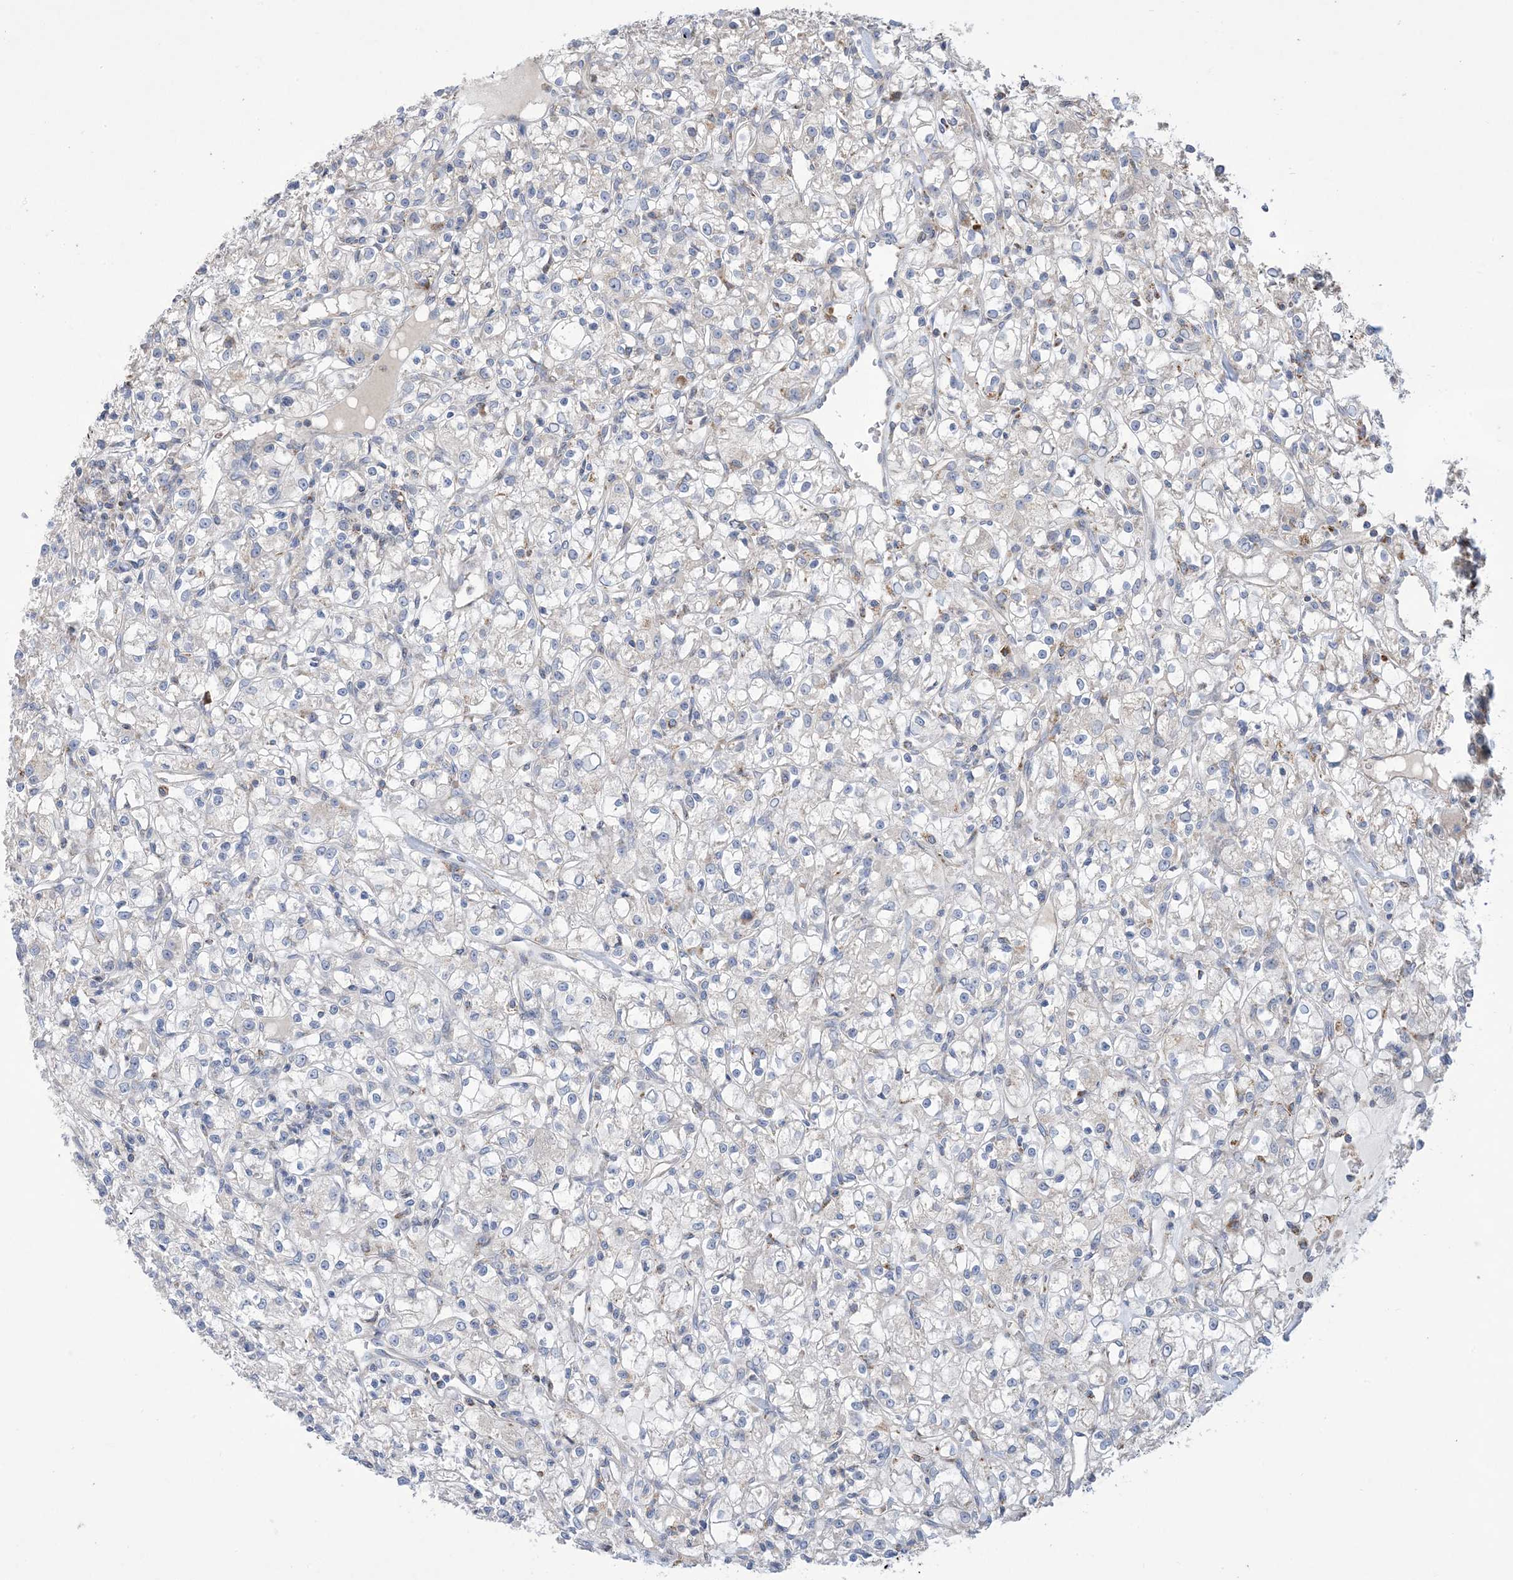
{"staining": {"intensity": "negative", "quantity": "none", "location": "none"}, "tissue": "renal cancer", "cell_type": "Tumor cells", "image_type": "cancer", "snomed": [{"axis": "morphology", "description": "Adenocarcinoma, NOS"}, {"axis": "topography", "description": "Kidney"}], "caption": "A micrograph of renal cancer stained for a protein demonstrates no brown staining in tumor cells.", "gene": "CLEC16A", "patient": {"sex": "female", "age": 59}}